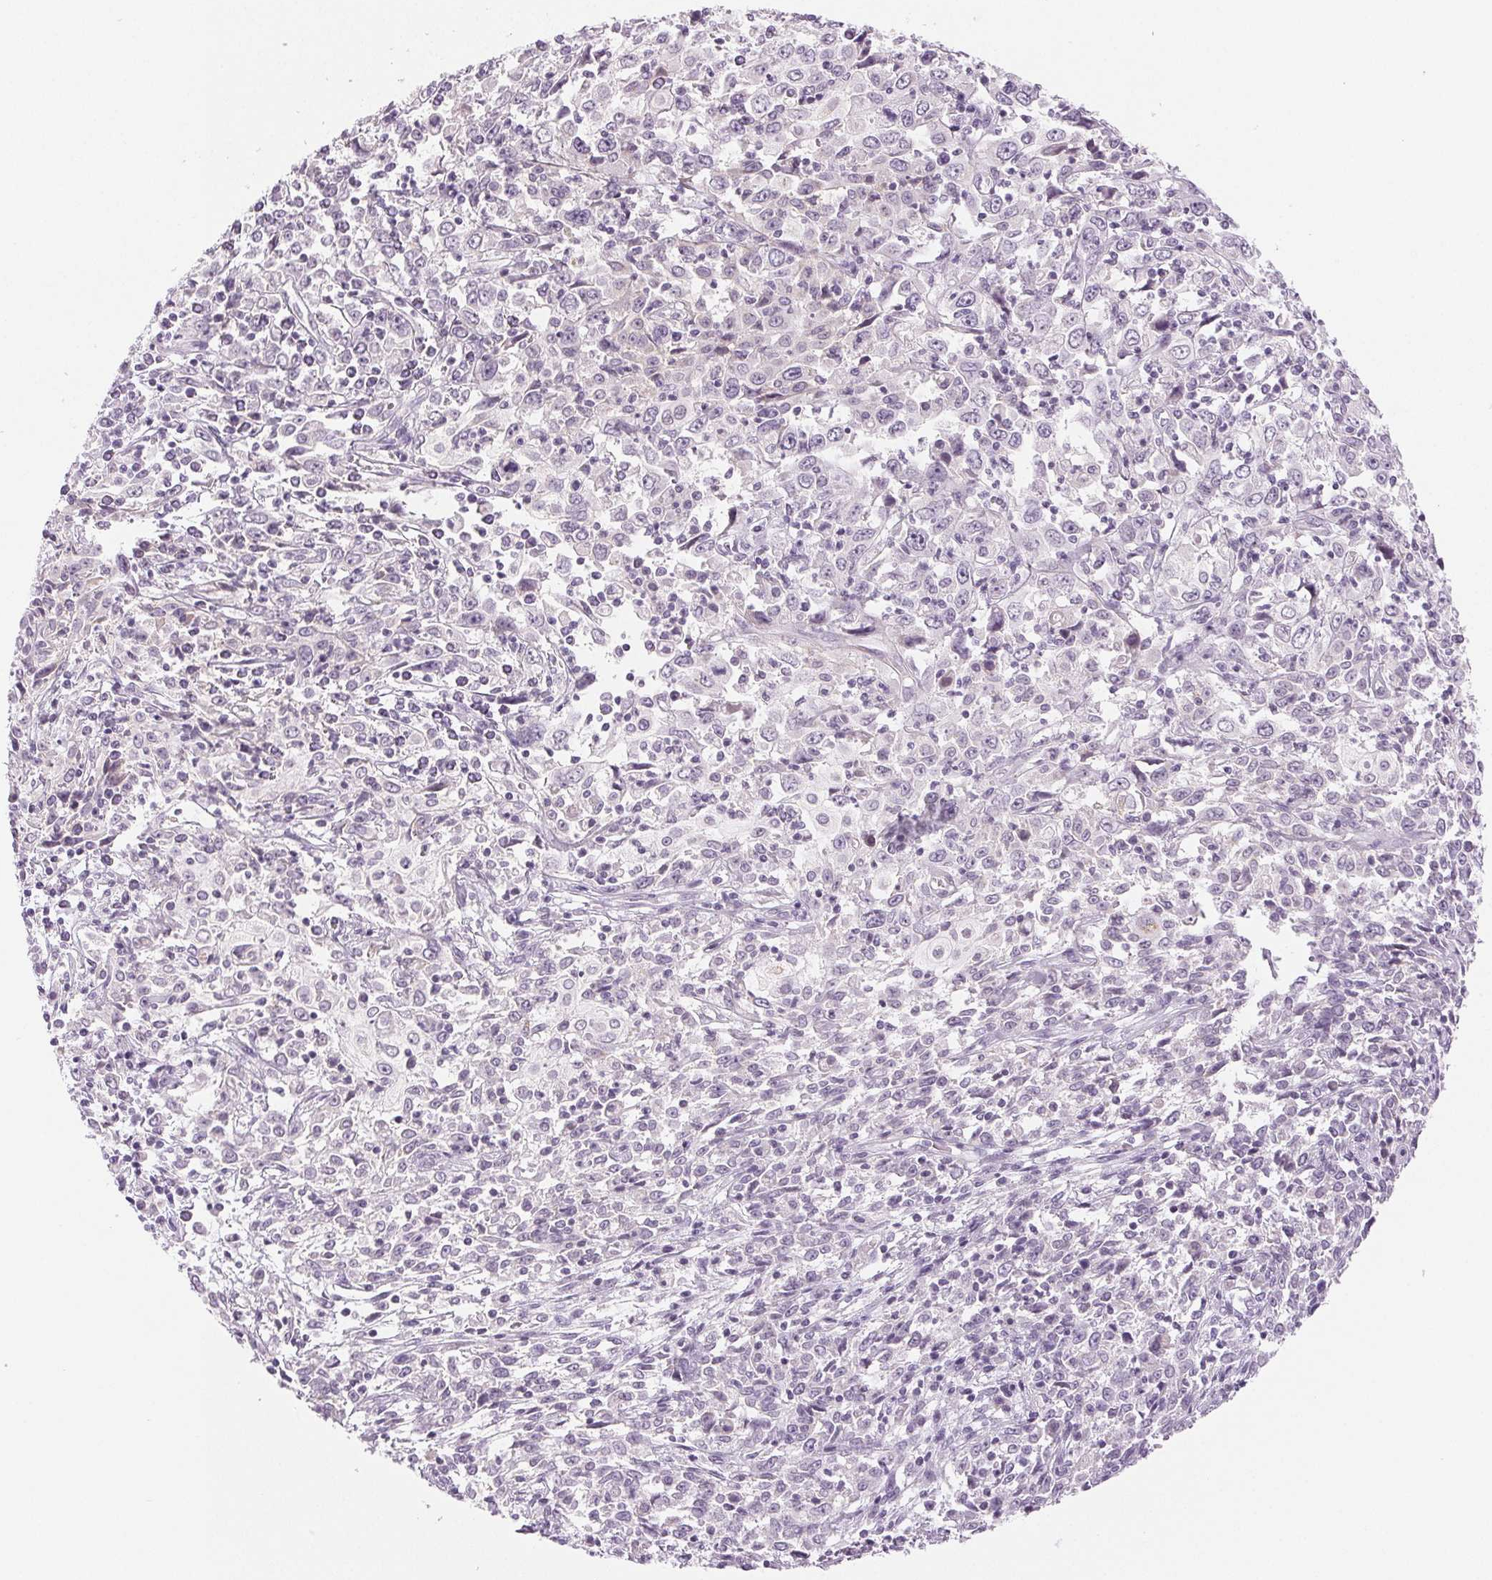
{"staining": {"intensity": "negative", "quantity": "none", "location": "none"}, "tissue": "cervical cancer", "cell_type": "Tumor cells", "image_type": "cancer", "snomed": [{"axis": "morphology", "description": "Adenocarcinoma, NOS"}, {"axis": "topography", "description": "Cervix"}], "caption": "Photomicrograph shows no significant protein expression in tumor cells of adenocarcinoma (cervical). (DAB (3,3'-diaminobenzidine) immunohistochemistry with hematoxylin counter stain).", "gene": "EHHADH", "patient": {"sex": "female", "age": 40}}